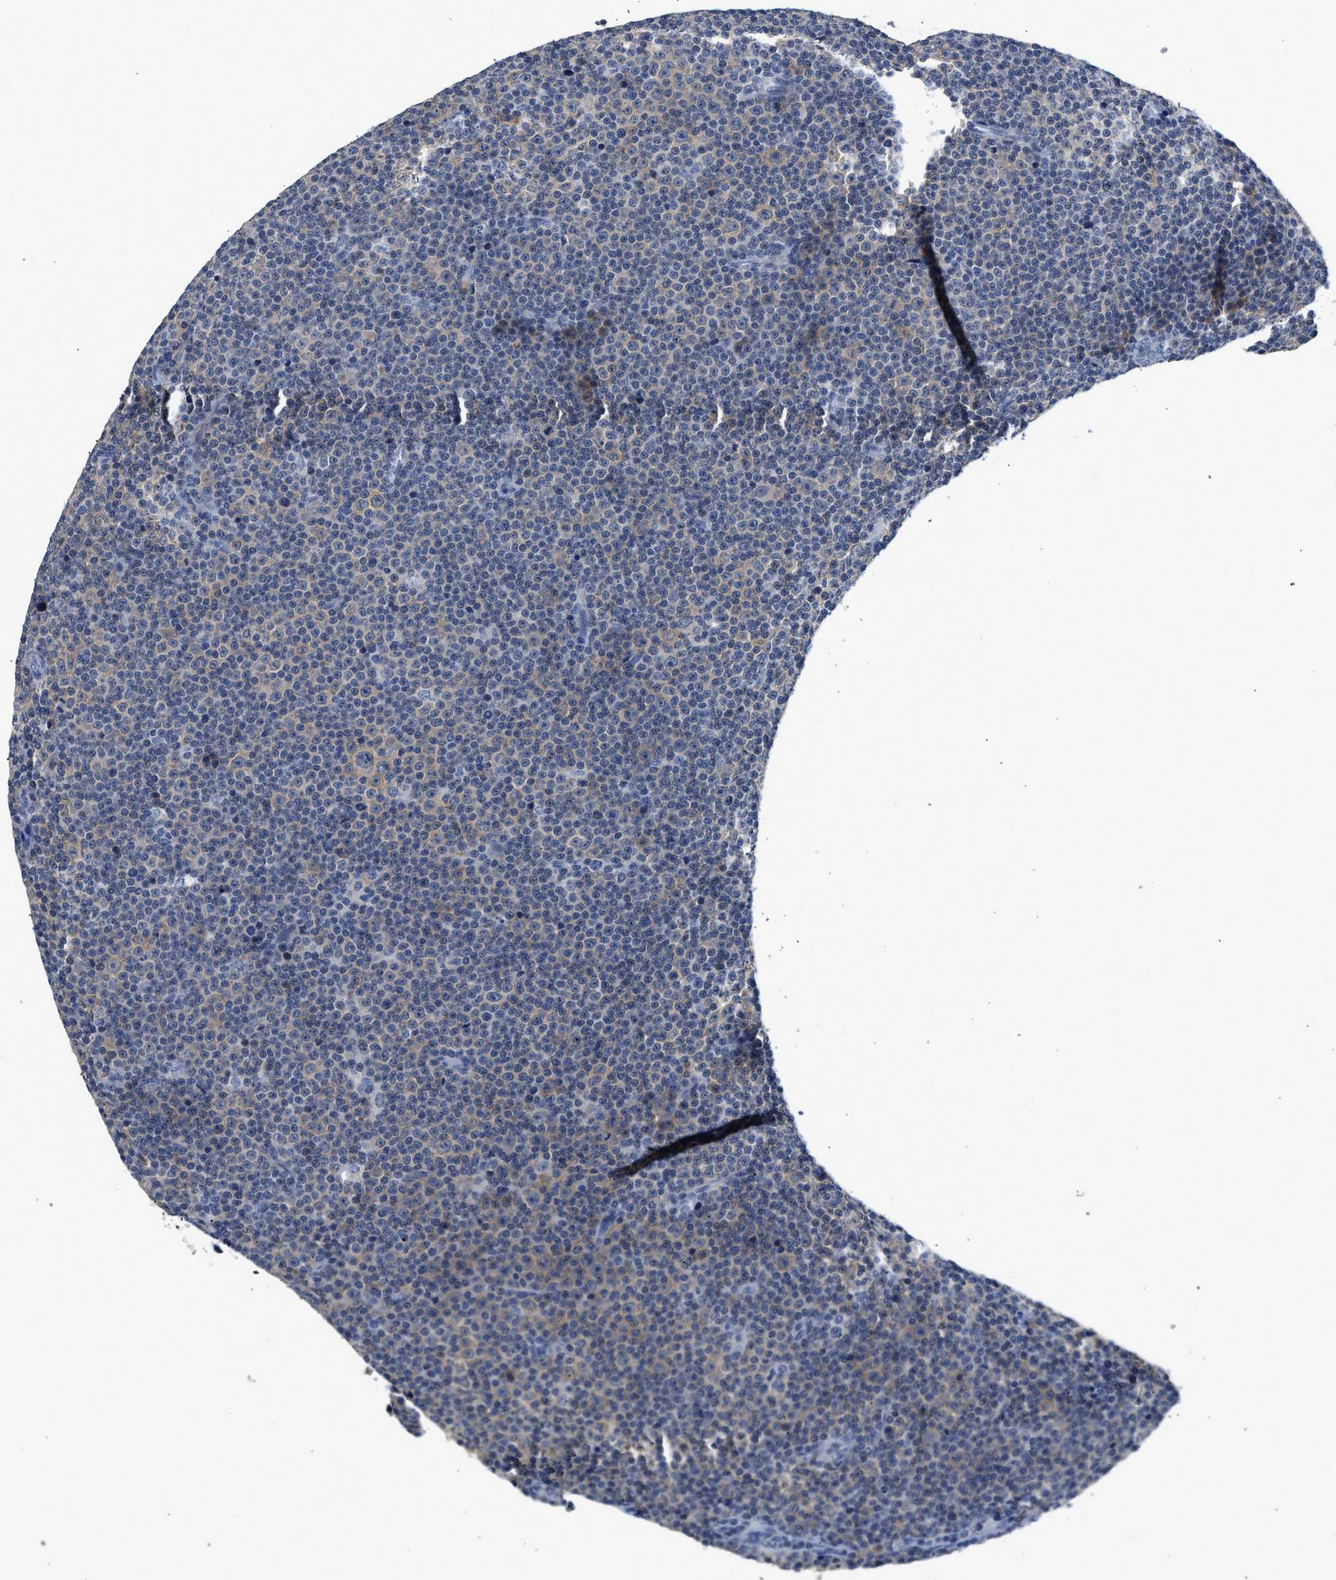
{"staining": {"intensity": "weak", "quantity": "<25%", "location": "cytoplasmic/membranous"}, "tissue": "lymphoma", "cell_type": "Tumor cells", "image_type": "cancer", "snomed": [{"axis": "morphology", "description": "Malignant lymphoma, non-Hodgkin's type, Low grade"}, {"axis": "topography", "description": "Lymph node"}], "caption": "Immunohistochemistry image of human lymphoma stained for a protein (brown), which reveals no expression in tumor cells.", "gene": "PPM1L", "patient": {"sex": "female", "age": 67}}